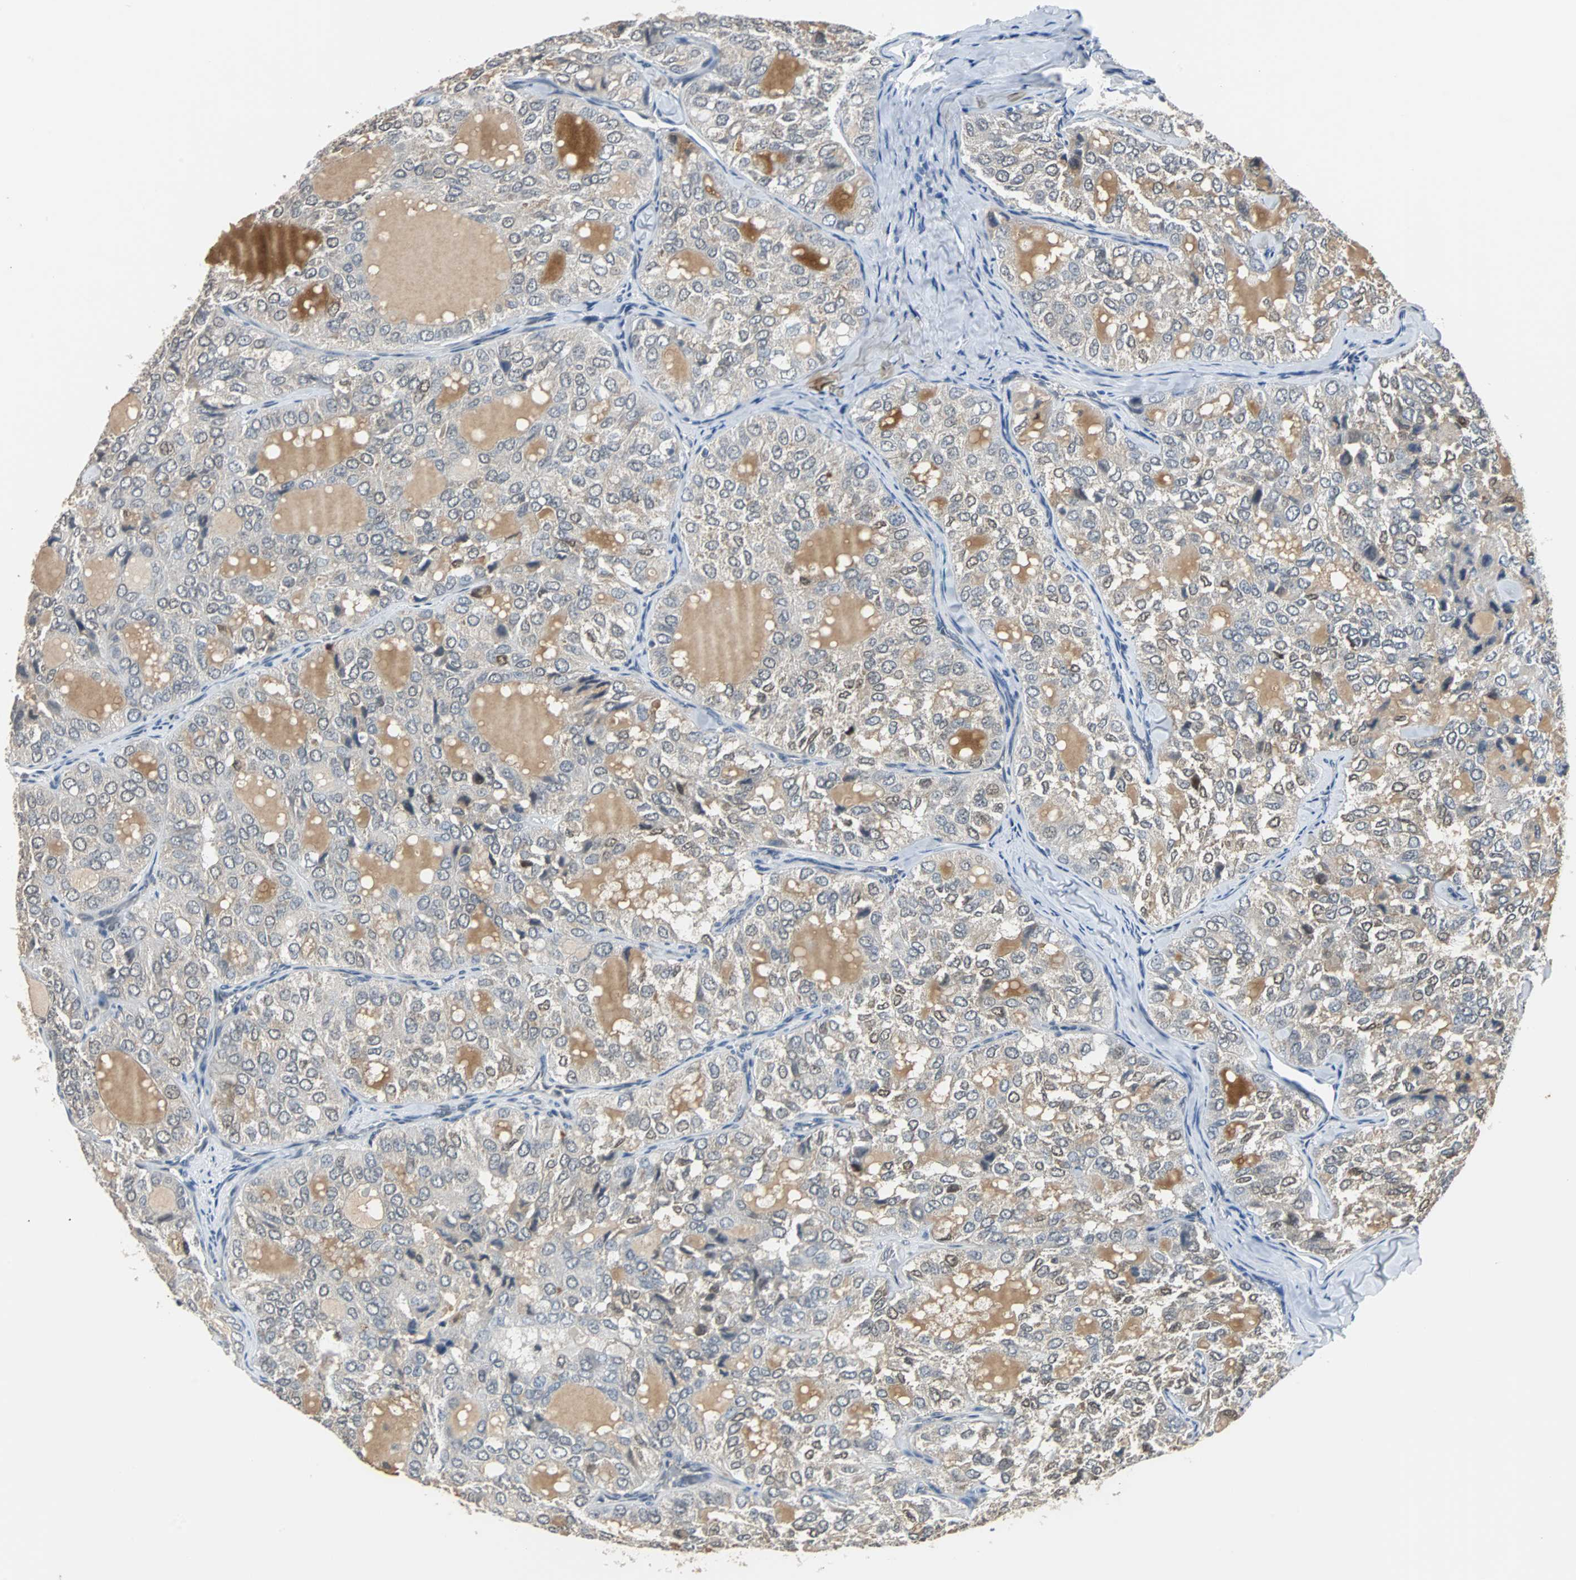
{"staining": {"intensity": "weak", "quantity": "25%-75%", "location": "cytoplasmic/membranous,nuclear"}, "tissue": "thyroid cancer", "cell_type": "Tumor cells", "image_type": "cancer", "snomed": [{"axis": "morphology", "description": "Follicular adenoma carcinoma, NOS"}, {"axis": "topography", "description": "Thyroid gland"}], "caption": "This photomicrograph reveals immunohistochemistry staining of thyroid cancer (follicular adenoma carcinoma), with low weak cytoplasmic/membranous and nuclear staining in approximately 25%-75% of tumor cells.", "gene": "HLX", "patient": {"sex": "male", "age": 75}}